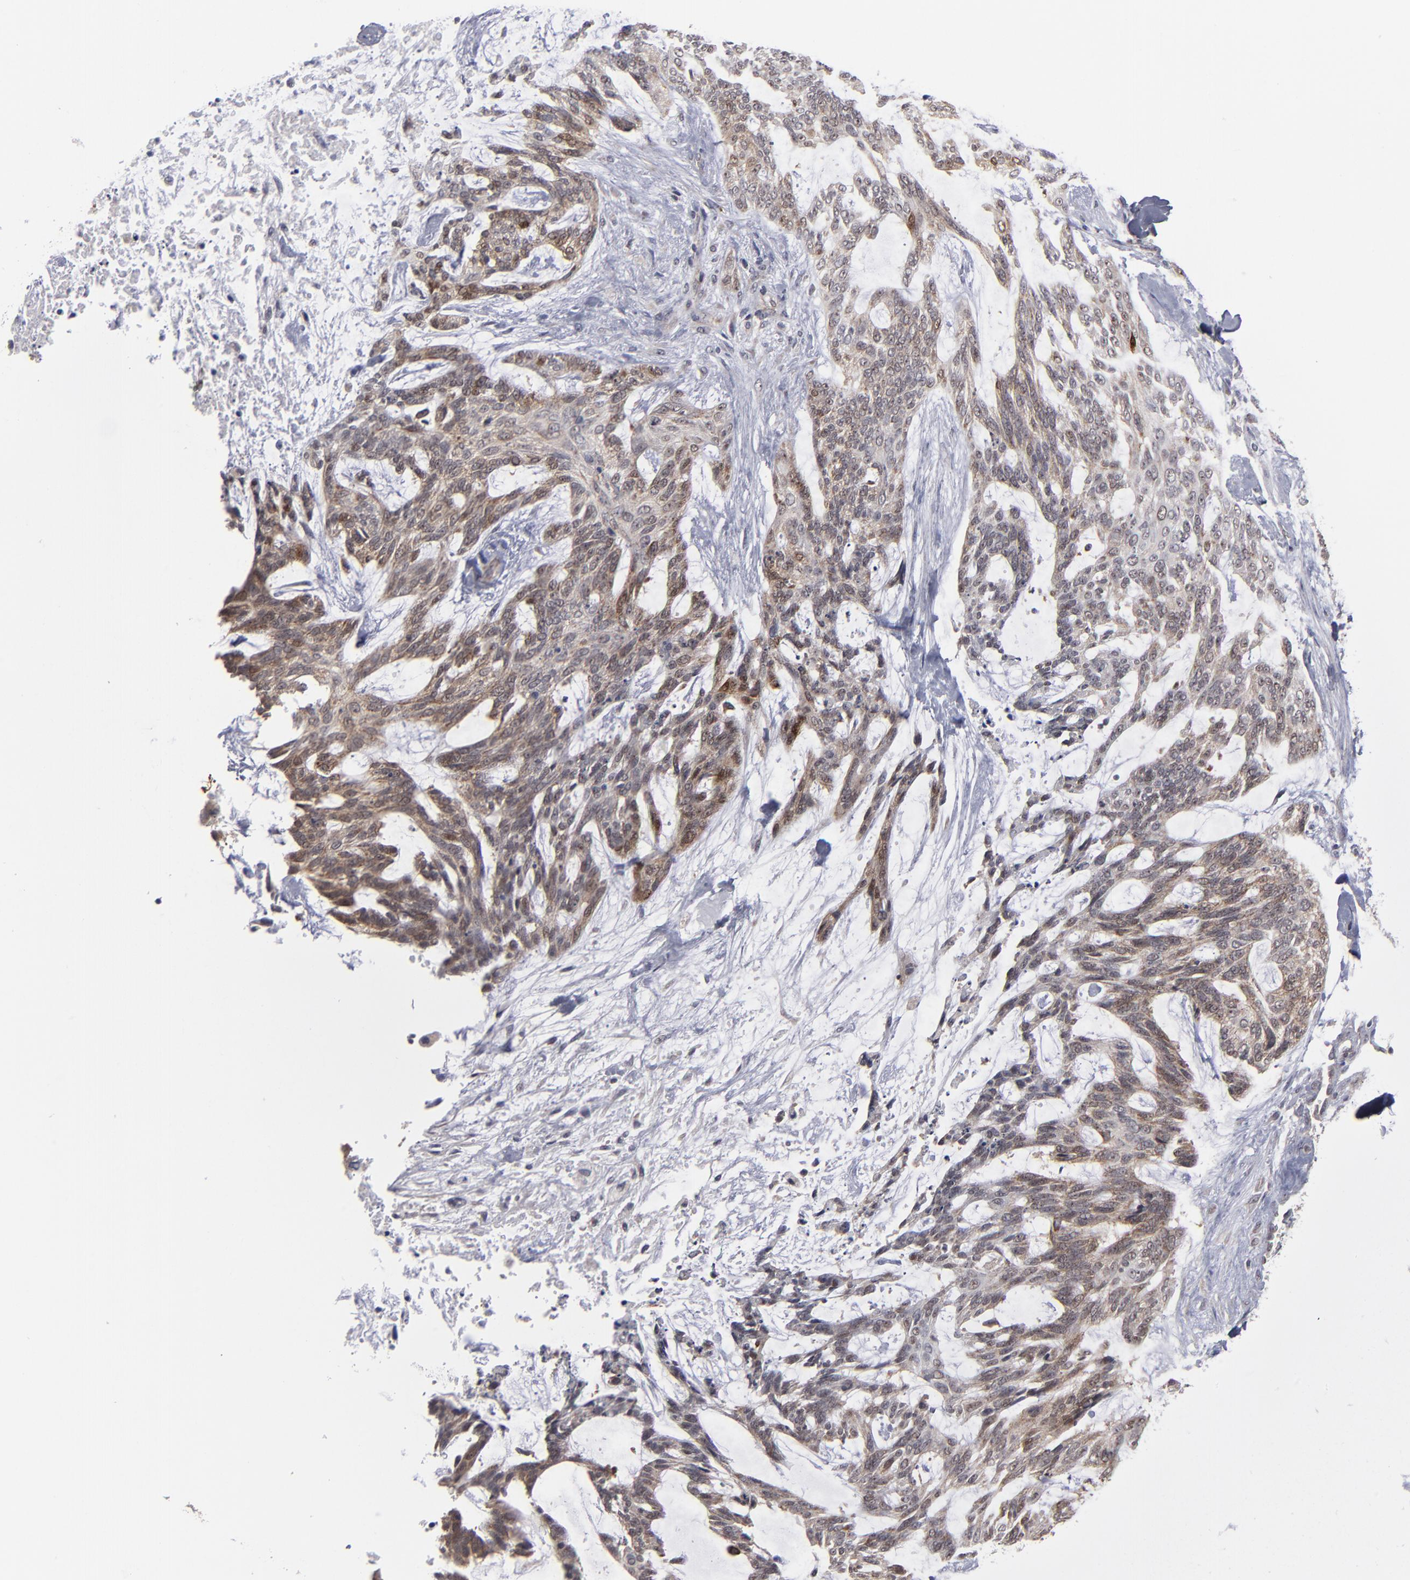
{"staining": {"intensity": "moderate", "quantity": ">75%", "location": "cytoplasmic/membranous"}, "tissue": "skin cancer", "cell_type": "Tumor cells", "image_type": "cancer", "snomed": [{"axis": "morphology", "description": "Normal tissue, NOS"}, {"axis": "morphology", "description": "Basal cell carcinoma"}, {"axis": "topography", "description": "Skin"}], "caption": "This image demonstrates basal cell carcinoma (skin) stained with IHC to label a protein in brown. The cytoplasmic/membranous of tumor cells show moderate positivity for the protein. Nuclei are counter-stained blue.", "gene": "GLCCI1", "patient": {"sex": "female", "age": 71}}